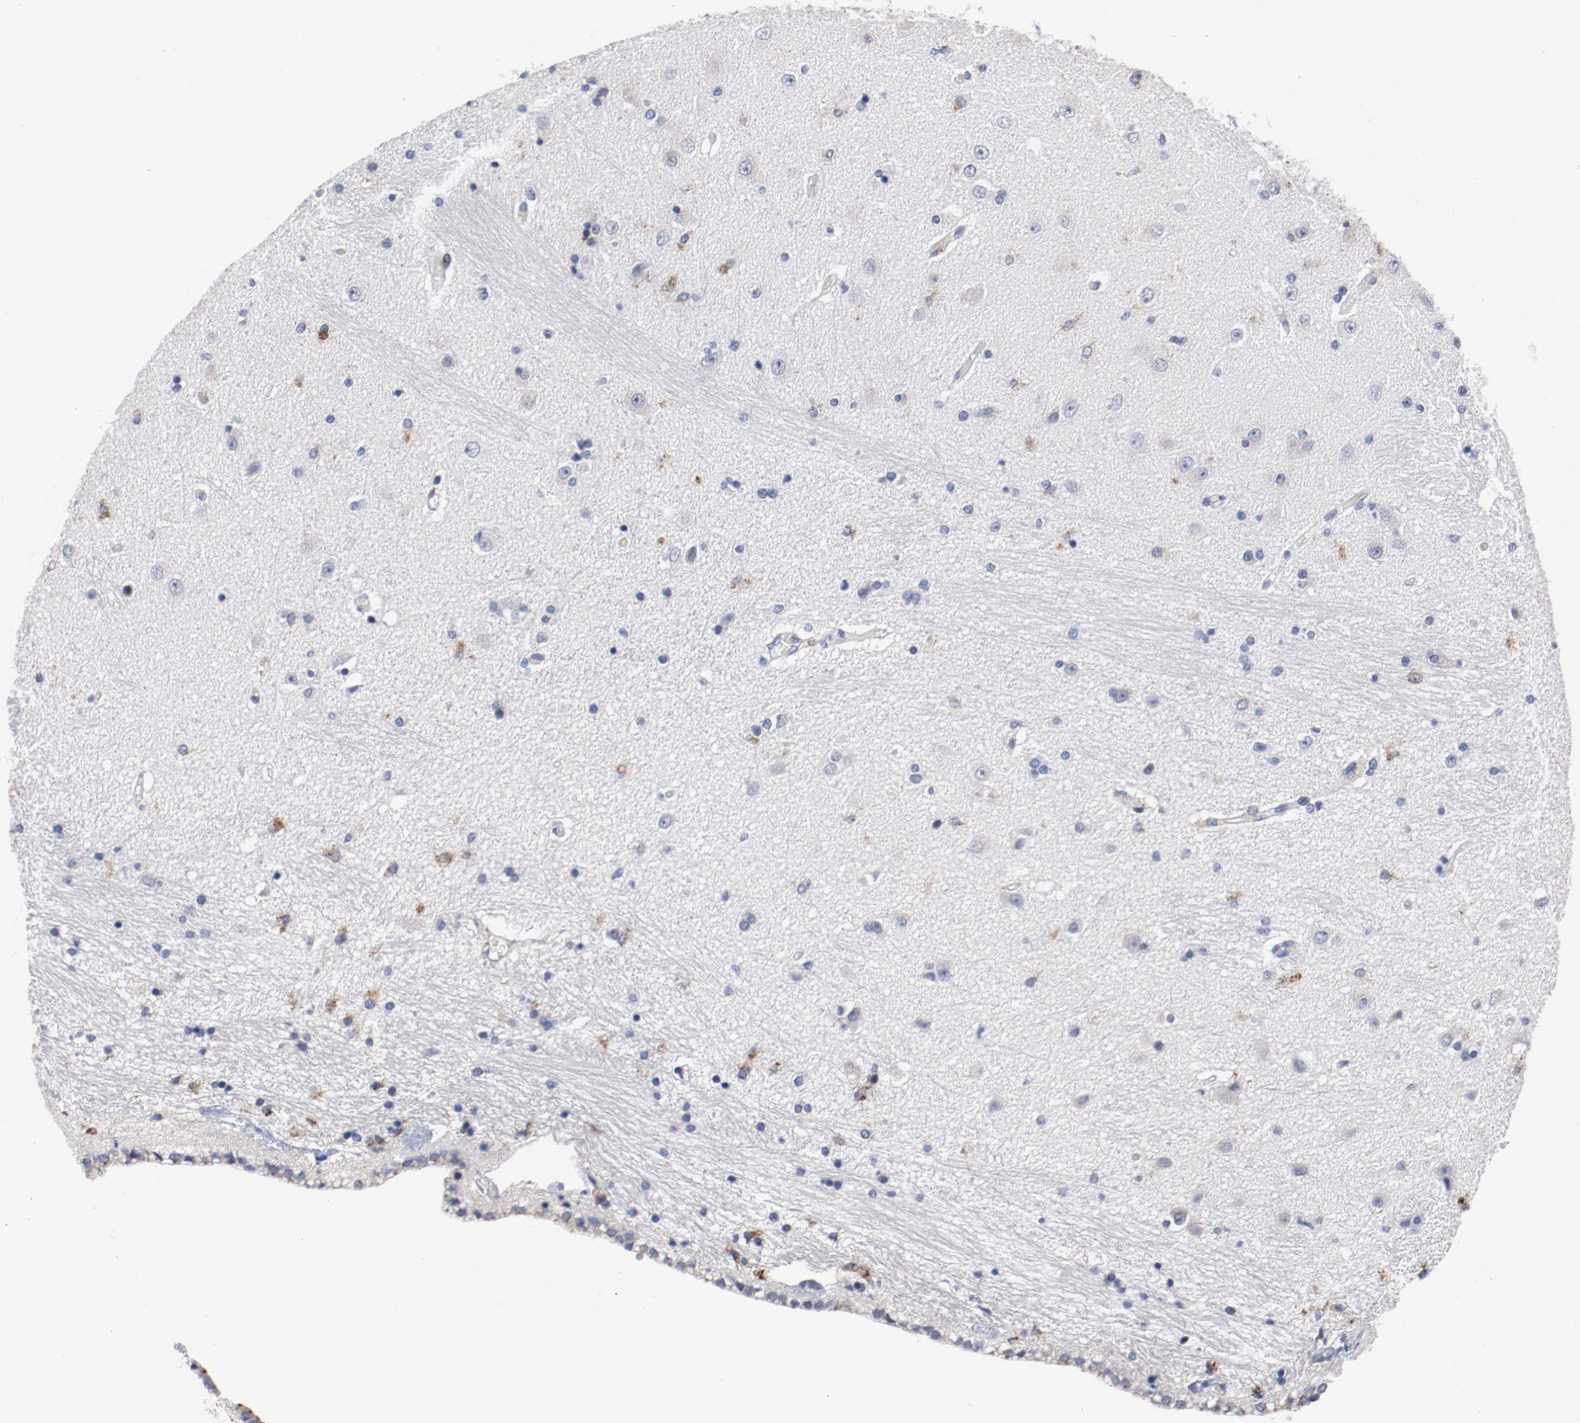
{"staining": {"intensity": "moderate", "quantity": "25%-75%", "location": "cytoplasmic/membranous"}, "tissue": "hippocampus", "cell_type": "Glial cells", "image_type": "normal", "snomed": [{"axis": "morphology", "description": "Normal tissue, NOS"}, {"axis": "topography", "description": "Hippocampus"}], "caption": "Immunohistochemical staining of normal human hippocampus exhibits medium levels of moderate cytoplasmic/membranous staining in about 25%-75% of glial cells.", "gene": "GPR143", "patient": {"sex": "female", "age": 54}}